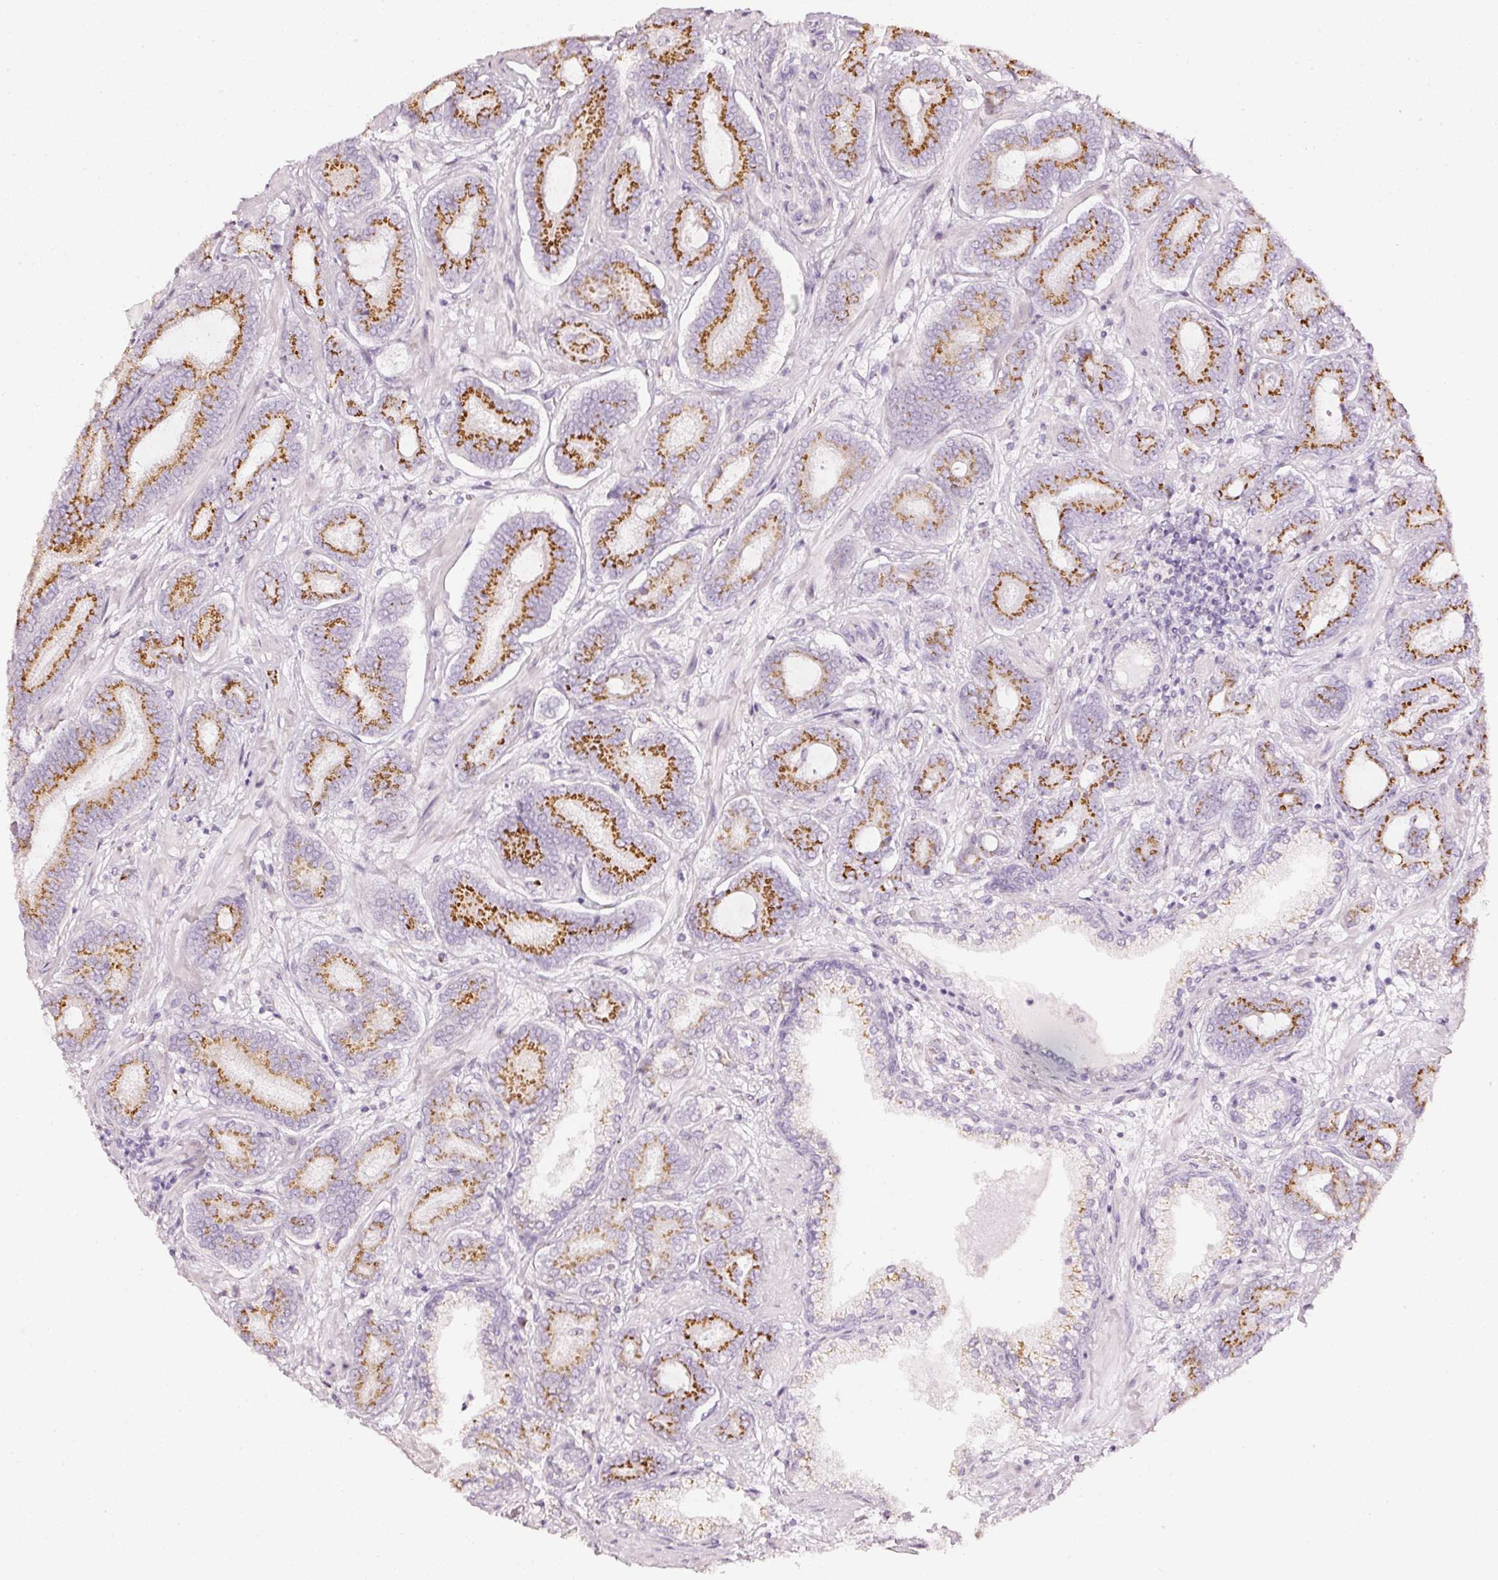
{"staining": {"intensity": "strong", "quantity": "25%-75%", "location": "cytoplasmic/membranous"}, "tissue": "prostate cancer", "cell_type": "Tumor cells", "image_type": "cancer", "snomed": [{"axis": "morphology", "description": "Adenocarcinoma, Low grade"}, {"axis": "topography", "description": "Prostate and seminal vesicle, NOS"}], "caption": "Adenocarcinoma (low-grade) (prostate) stained with a brown dye displays strong cytoplasmic/membranous positive staining in about 25%-75% of tumor cells.", "gene": "SDF4", "patient": {"sex": "male", "age": 61}}